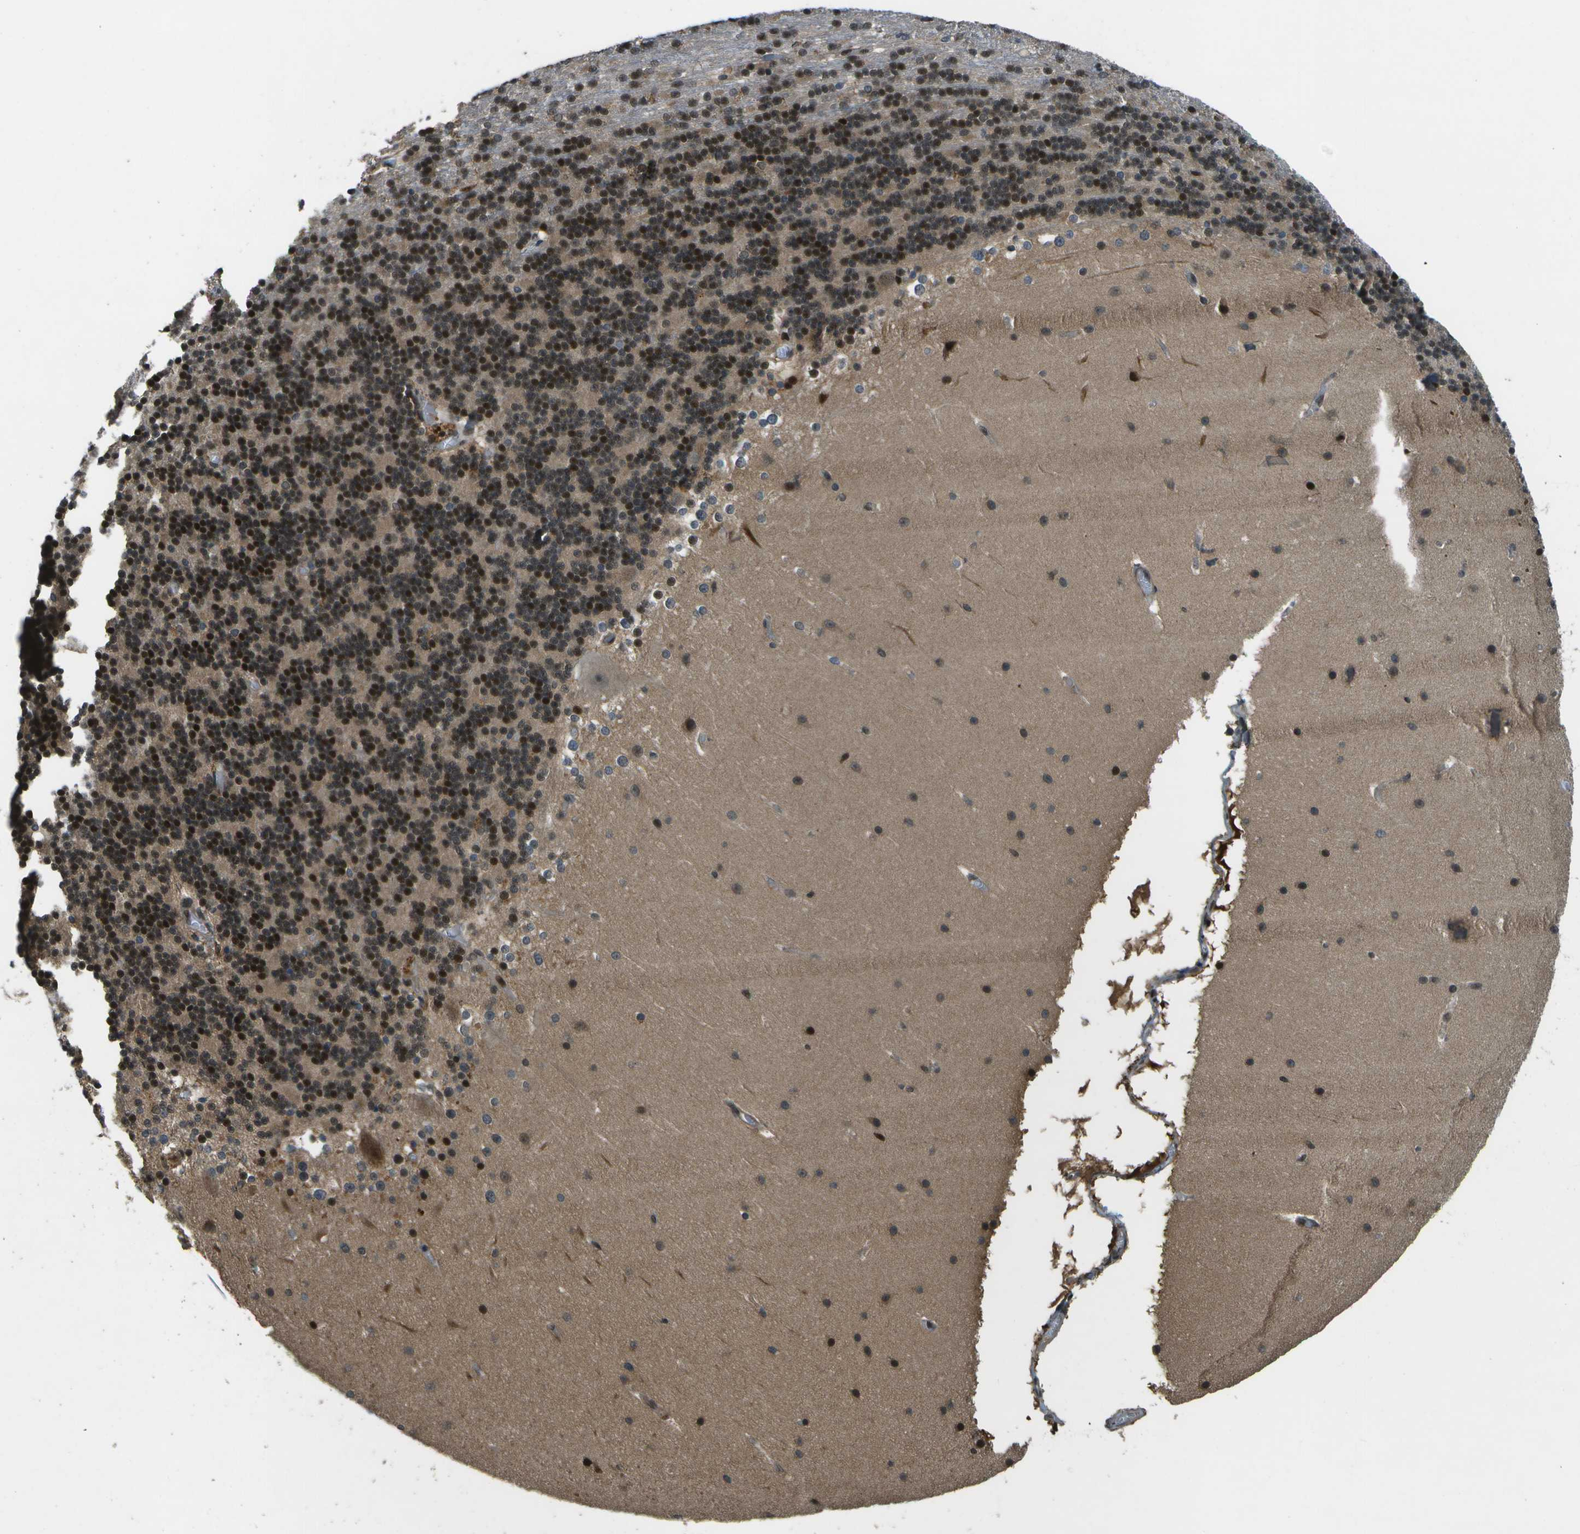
{"staining": {"intensity": "strong", "quantity": "25%-75%", "location": "nuclear"}, "tissue": "cerebellum", "cell_type": "Cells in granular layer", "image_type": "normal", "snomed": [{"axis": "morphology", "description": "Normal tissue, NOS"}, {"axis": "topography", "description": "Cerebellum"}], "caption": "Immunohistochemical staining of benign cerebellum reveals strong nuclear protein expression in about 25%-75% of cells in granular layer. The staining was performed using DAB (3,3'-diaminobenzidine) to visualize the protein expression in brown, while the nuclei were stained in blue with hematoxylin (Magnification: 20x).", "gene": "GANC", "patient": {"sex": "female", "age": 19}}